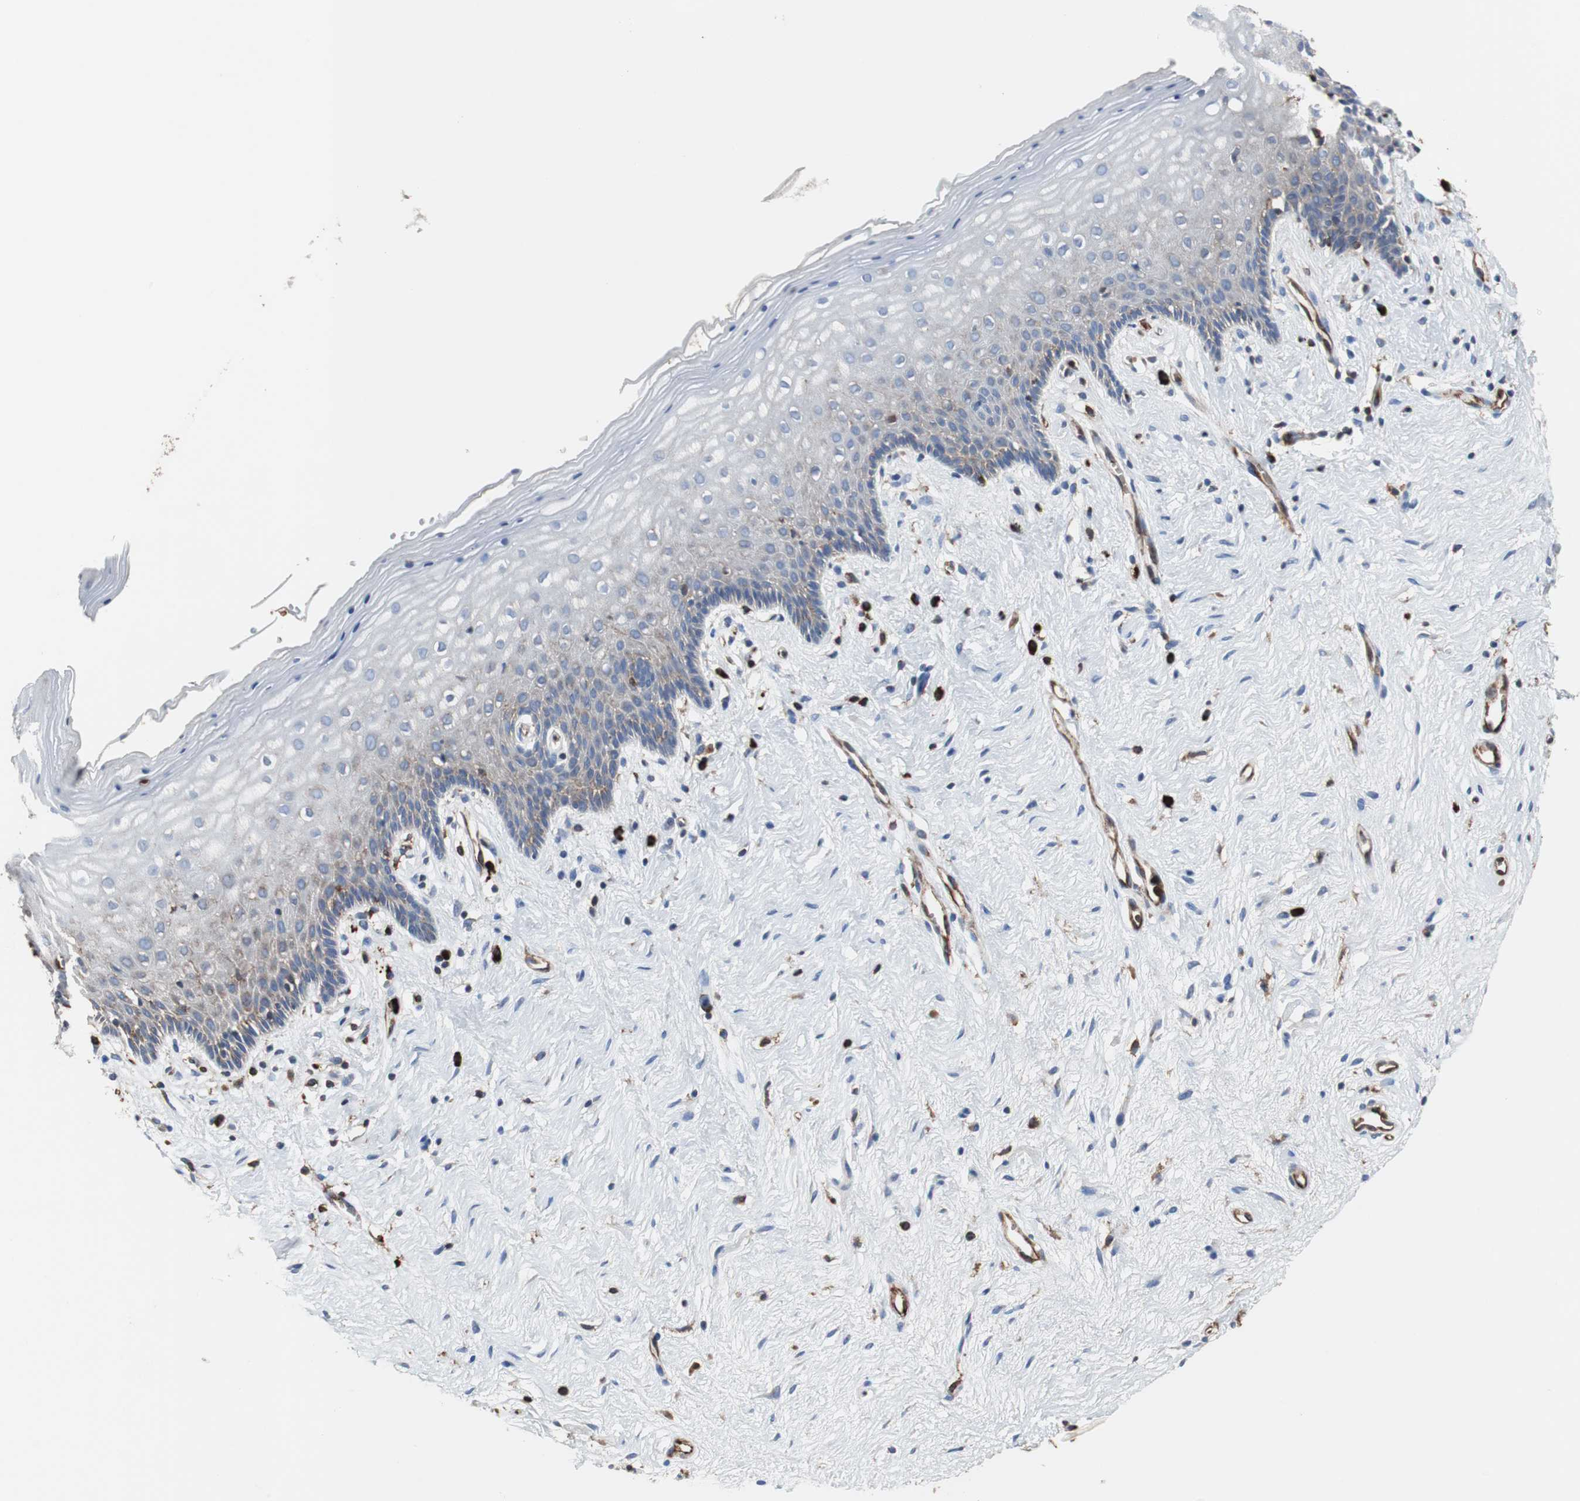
{"staining": {"intensity": "negative", "quantity": "none", "location": "none"}, "tissue": "vagina", "cell_type": "Squamous epithelial cells", "image_type": "normal", "snomed": [{"axis": "morphology", "description": "Normal tissue, NOS"}, {"axis": "topography", "description": "Vagina"}], "caption": "This micrograph is of normal vagina stained with IHC to label a protein in brown with the nuclei are counter-stained blue. There is no expression in squamous epithelial cells.", "gene": "PLCG2", "patient": {"sex": "female", "age": 44}}